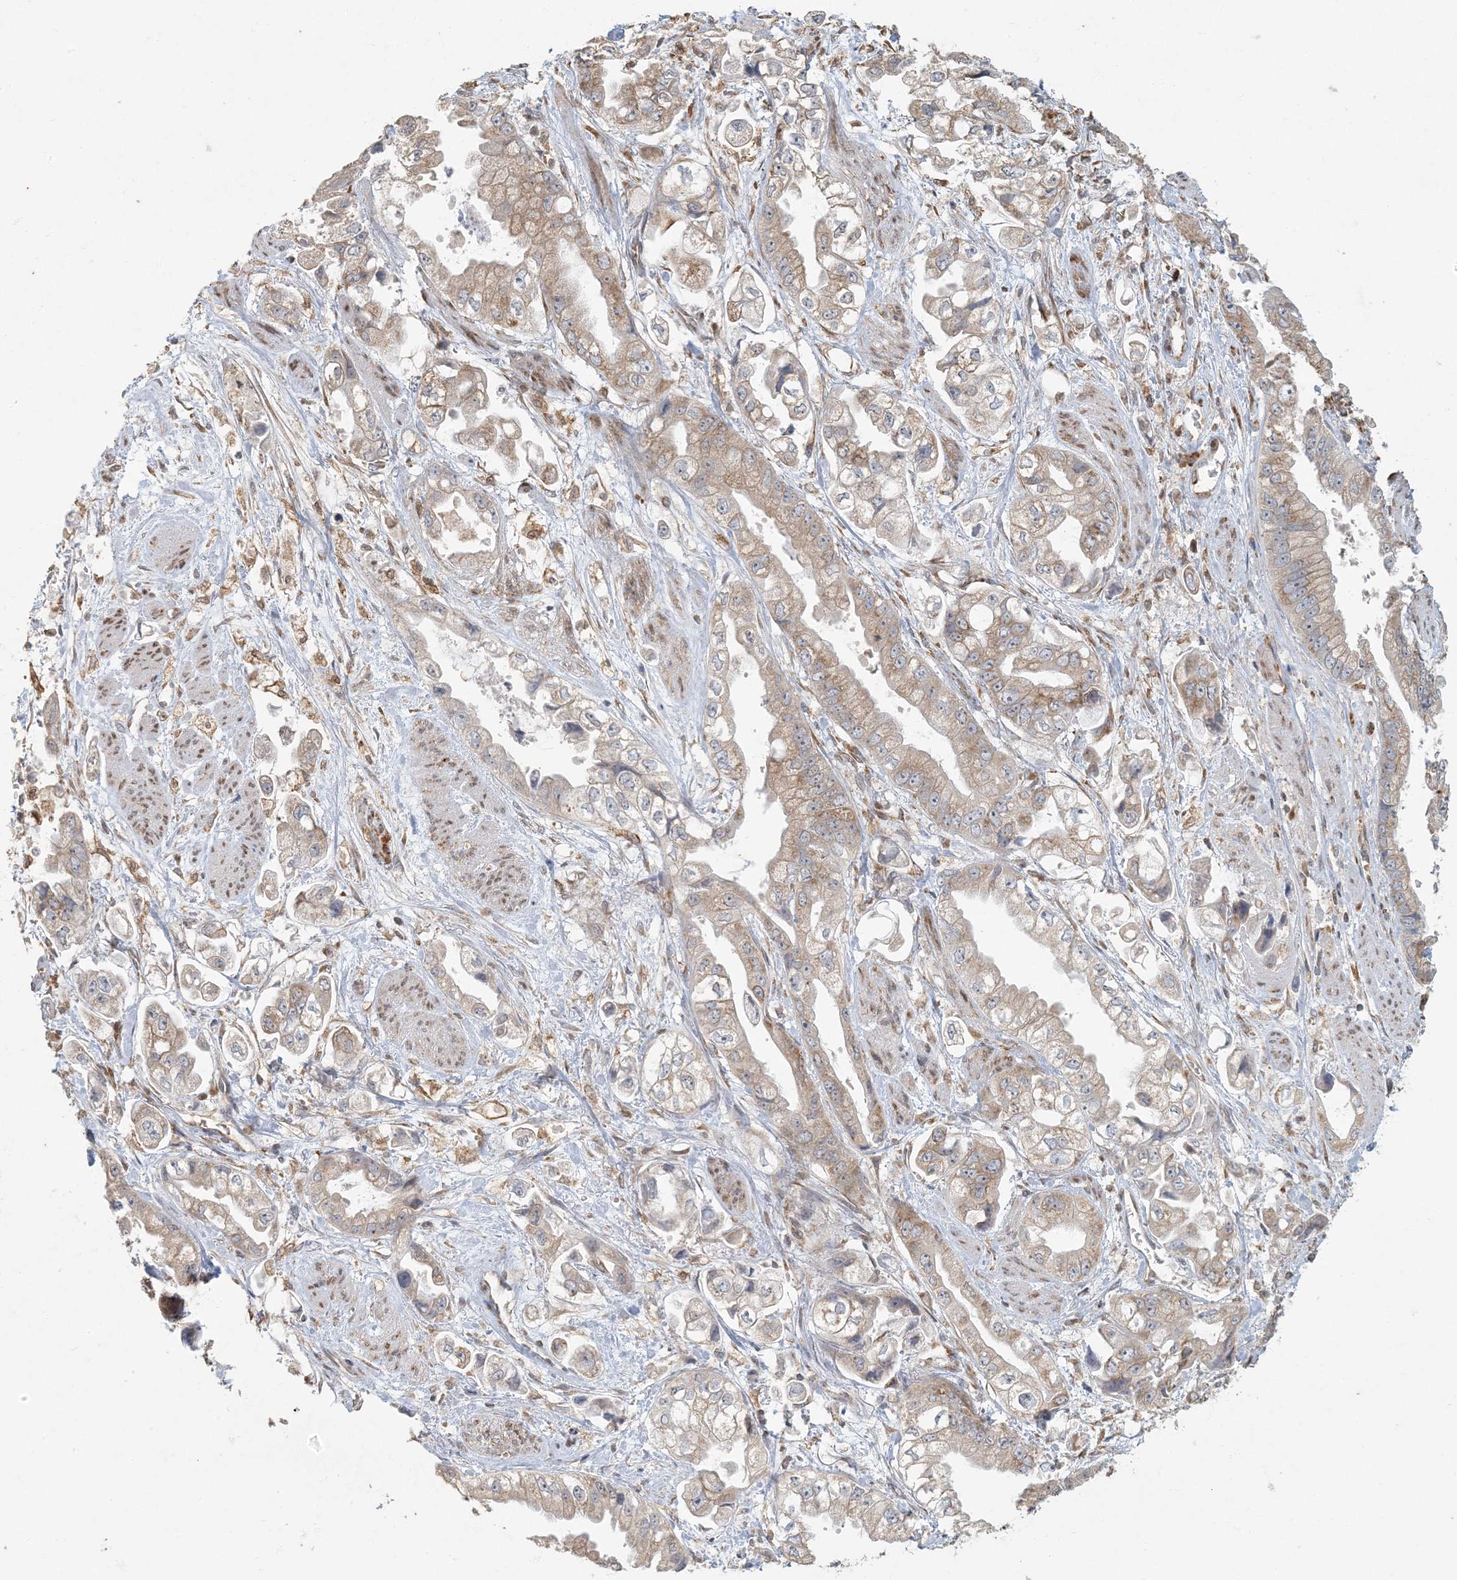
{"staining": {"intensity": "moderate", "quantity": "25%-75%", "location": "cytoplasmic/membranous"}, "tissue": "stomach cancer", "cell_type": "Tumor cells", "image_type": "cancer", "snomed": [{"axis": "morphology", "description": "Adenocarcinoma, NOS"}, {"axis": "topography", "description": "Stomach"}], "caption": "Stomach cancer (adenocarcinoma) was stained to show a protein in brown. There is medium levels of moderate cytoplasmic/membranous positivity in approximately 25%-75% of tumor cells.", "gene": "AK9", "patient": {"sex": "male", "age": 62}}